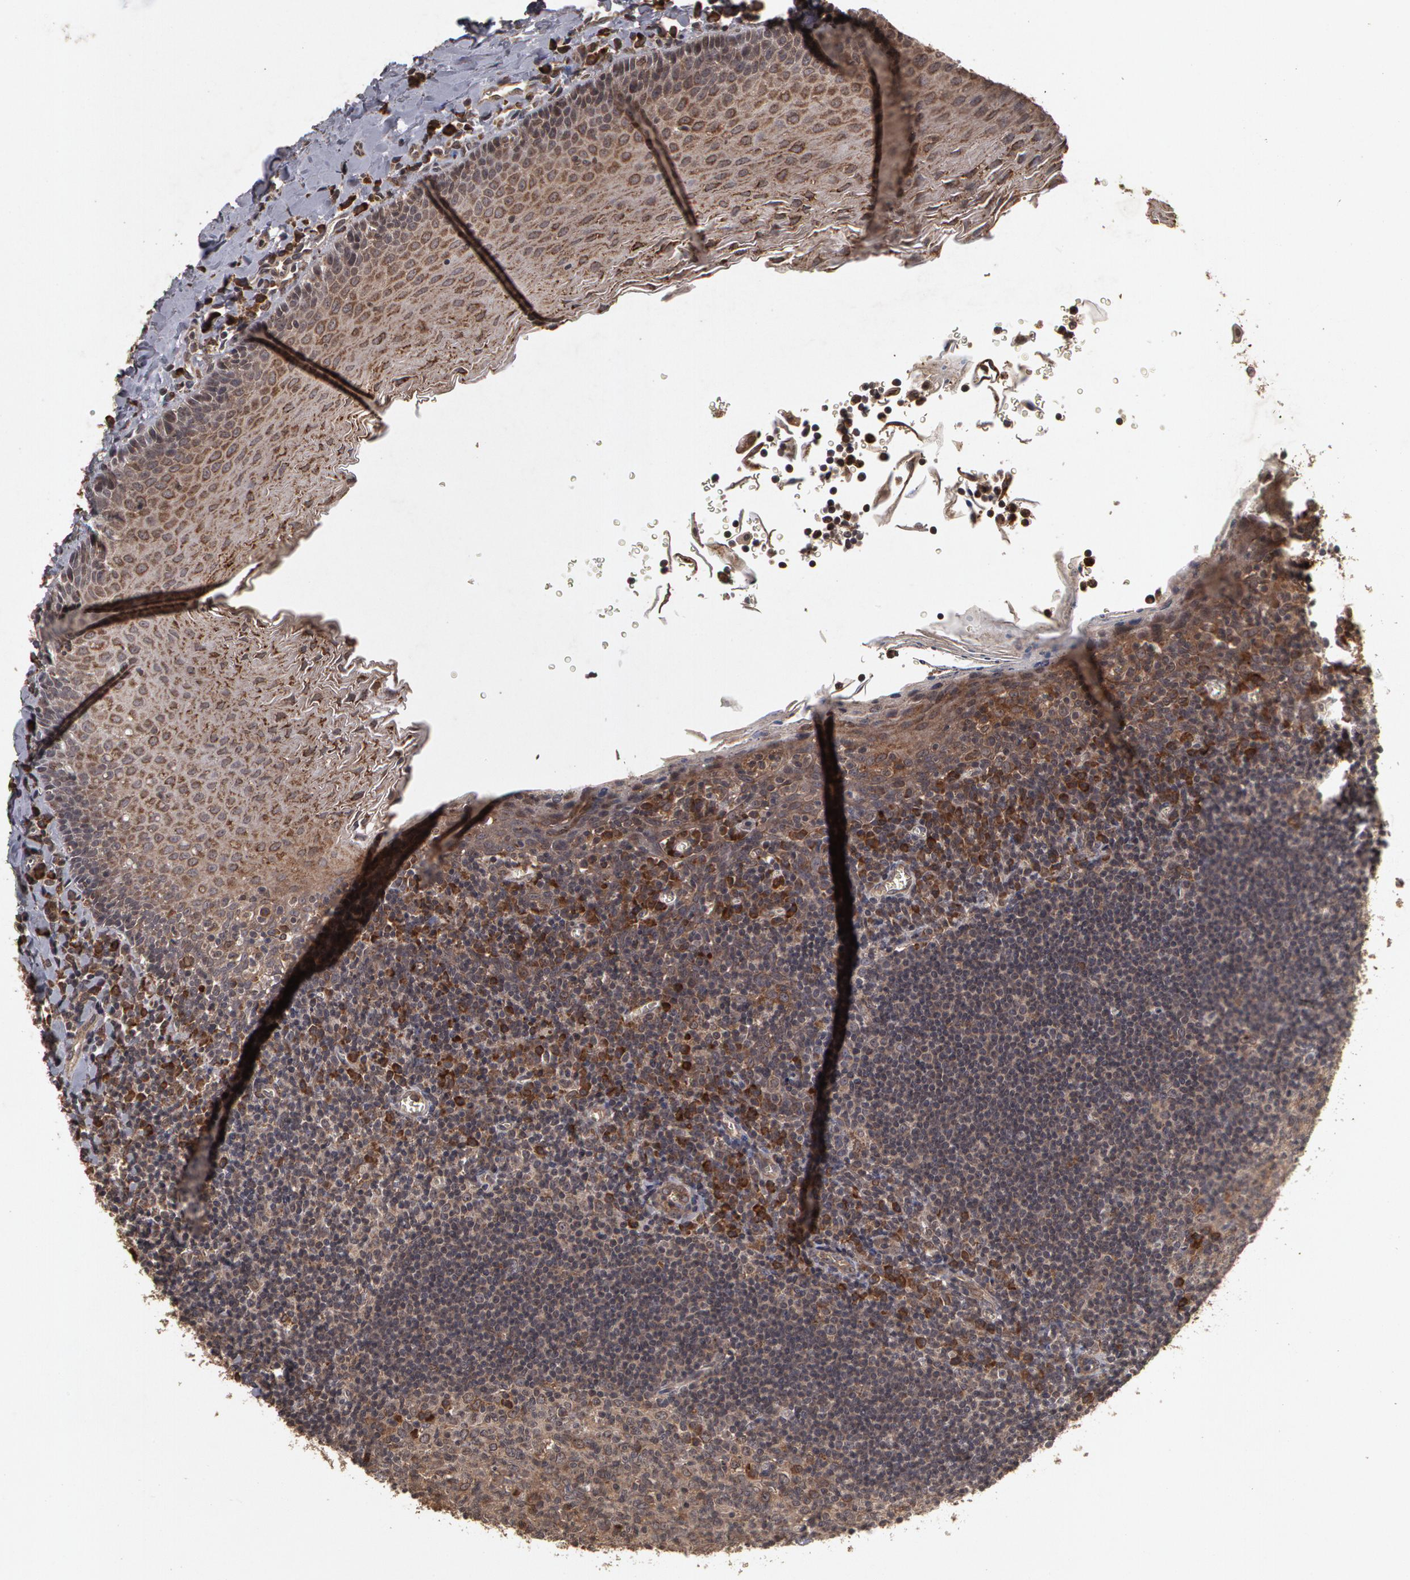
{"staining": {"intensity": "weak", "quantity": "<25%", "location": "cytoplasmic/membranous"}, "tissue": "oral mucosa", "cell_type": "Squamous epithelial cells", "image_type": "normal", "snomed": [{"axis": "morphology", "description": "Normal tissue, NOS"}, {"axis": "topography", "description": "Oral tissue"}], "caption": "Histopathology image shows no protein expression in squamous epithelial cells of unremarkable oral mucosa. (IHC, brightfield microscopy, high magnification).", "gene": "CALR", "patient": {"sex": "male", "age": 20}}